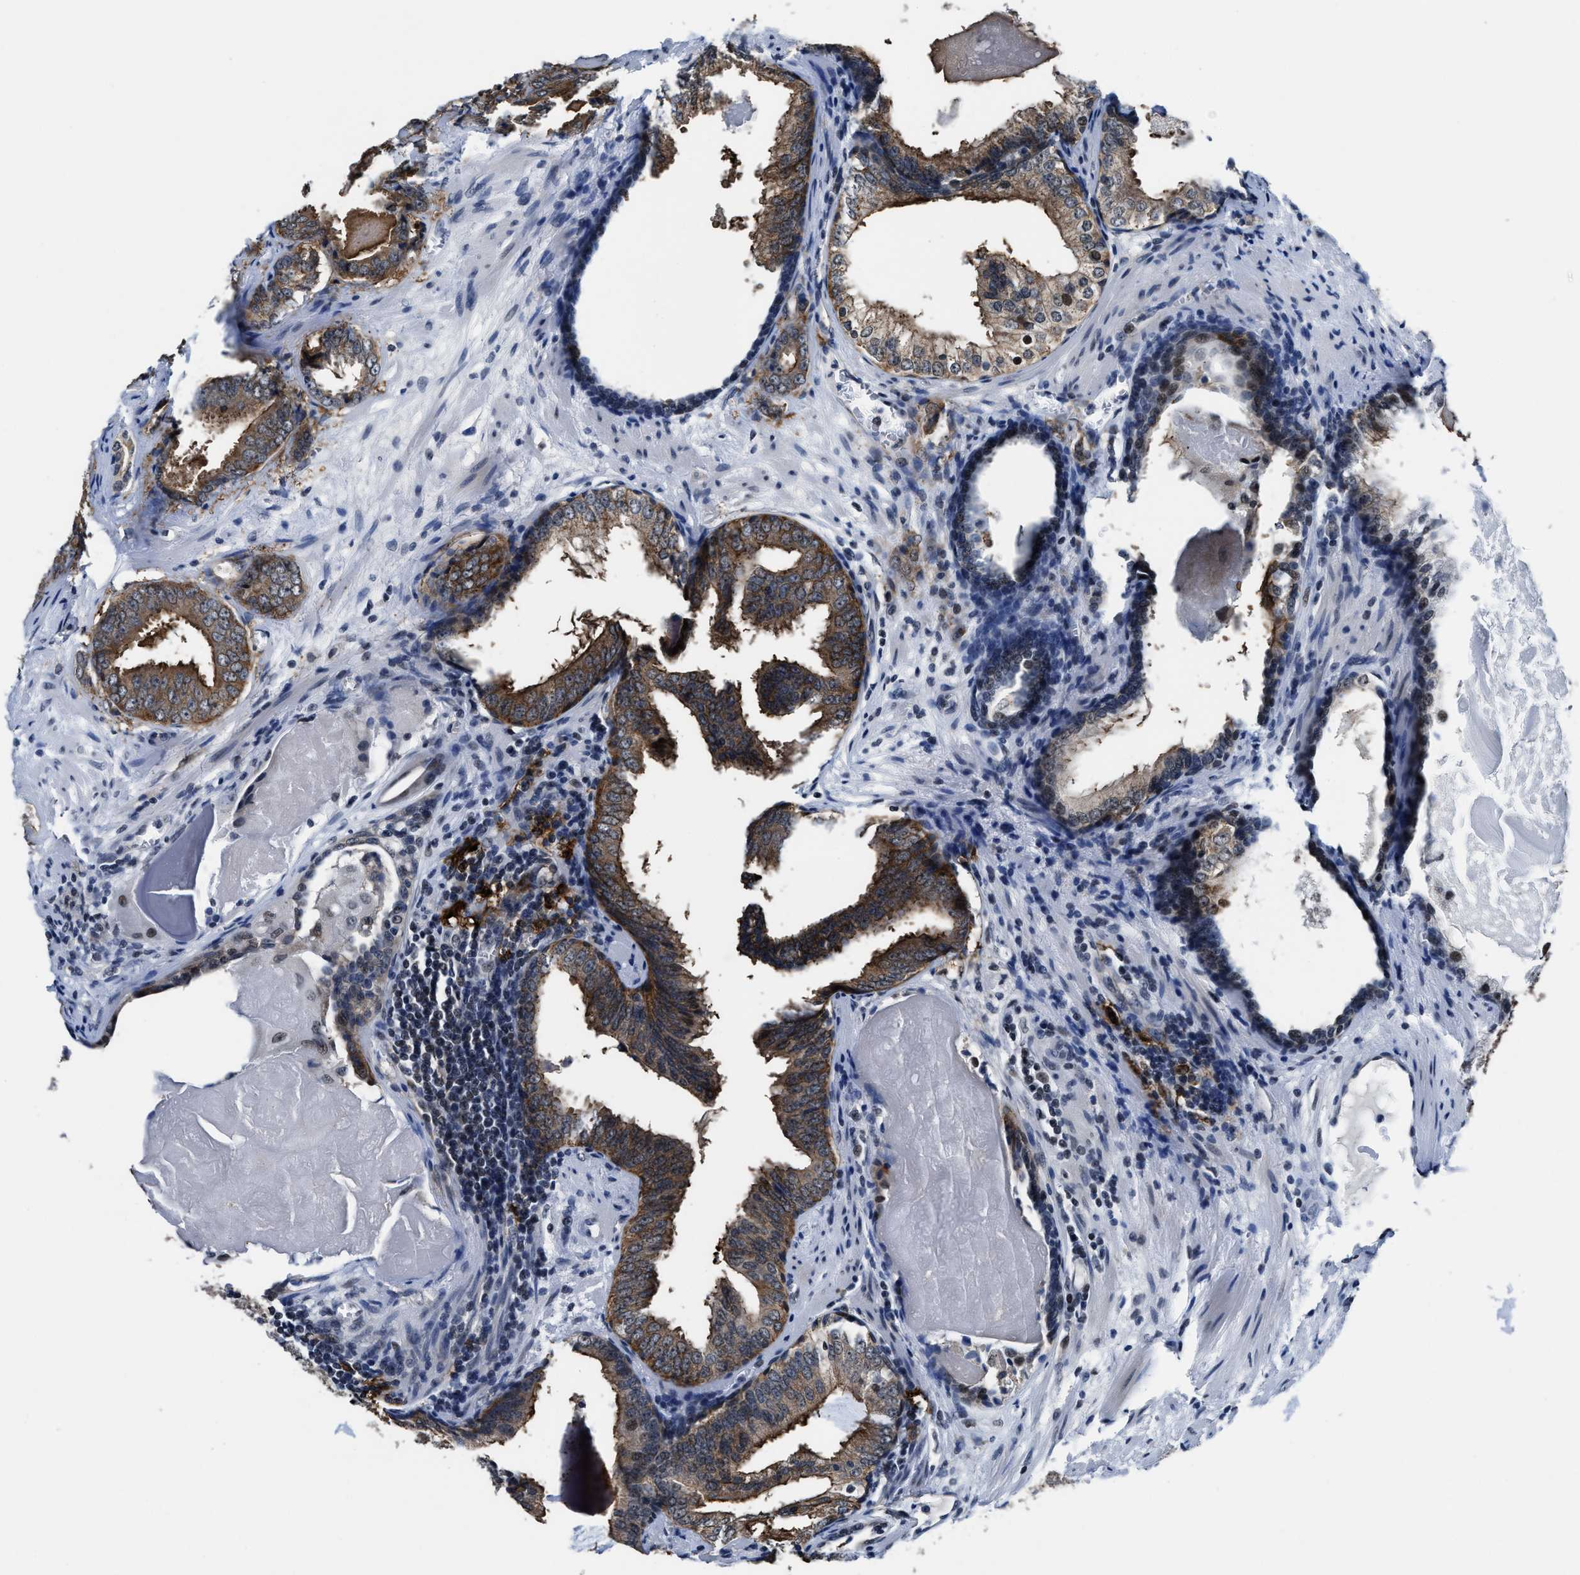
{"staining": {"intensity": "moderate", "quantity": ">75%", "location": "cytoplasmic/membranous"}, "tissue": "prostate cancer", "cell_type": "Tumor cells", "image_type": "cancer", "snomed": [{"axis": "morphology", "description": "Adenocarcinoma, Medium grade"}, {"axis": "topography", "description": "Prostate"}], "caption": "About >75% of tumor cells in medium-grade adenocarcinoma (prostate) exhibit moderate cytoplasmic/membranous protein positivity as visualized by brown immunohistochemical staining.", "gene": "MARCKSL1", "patient": {"sex": "male", "age": 79}}